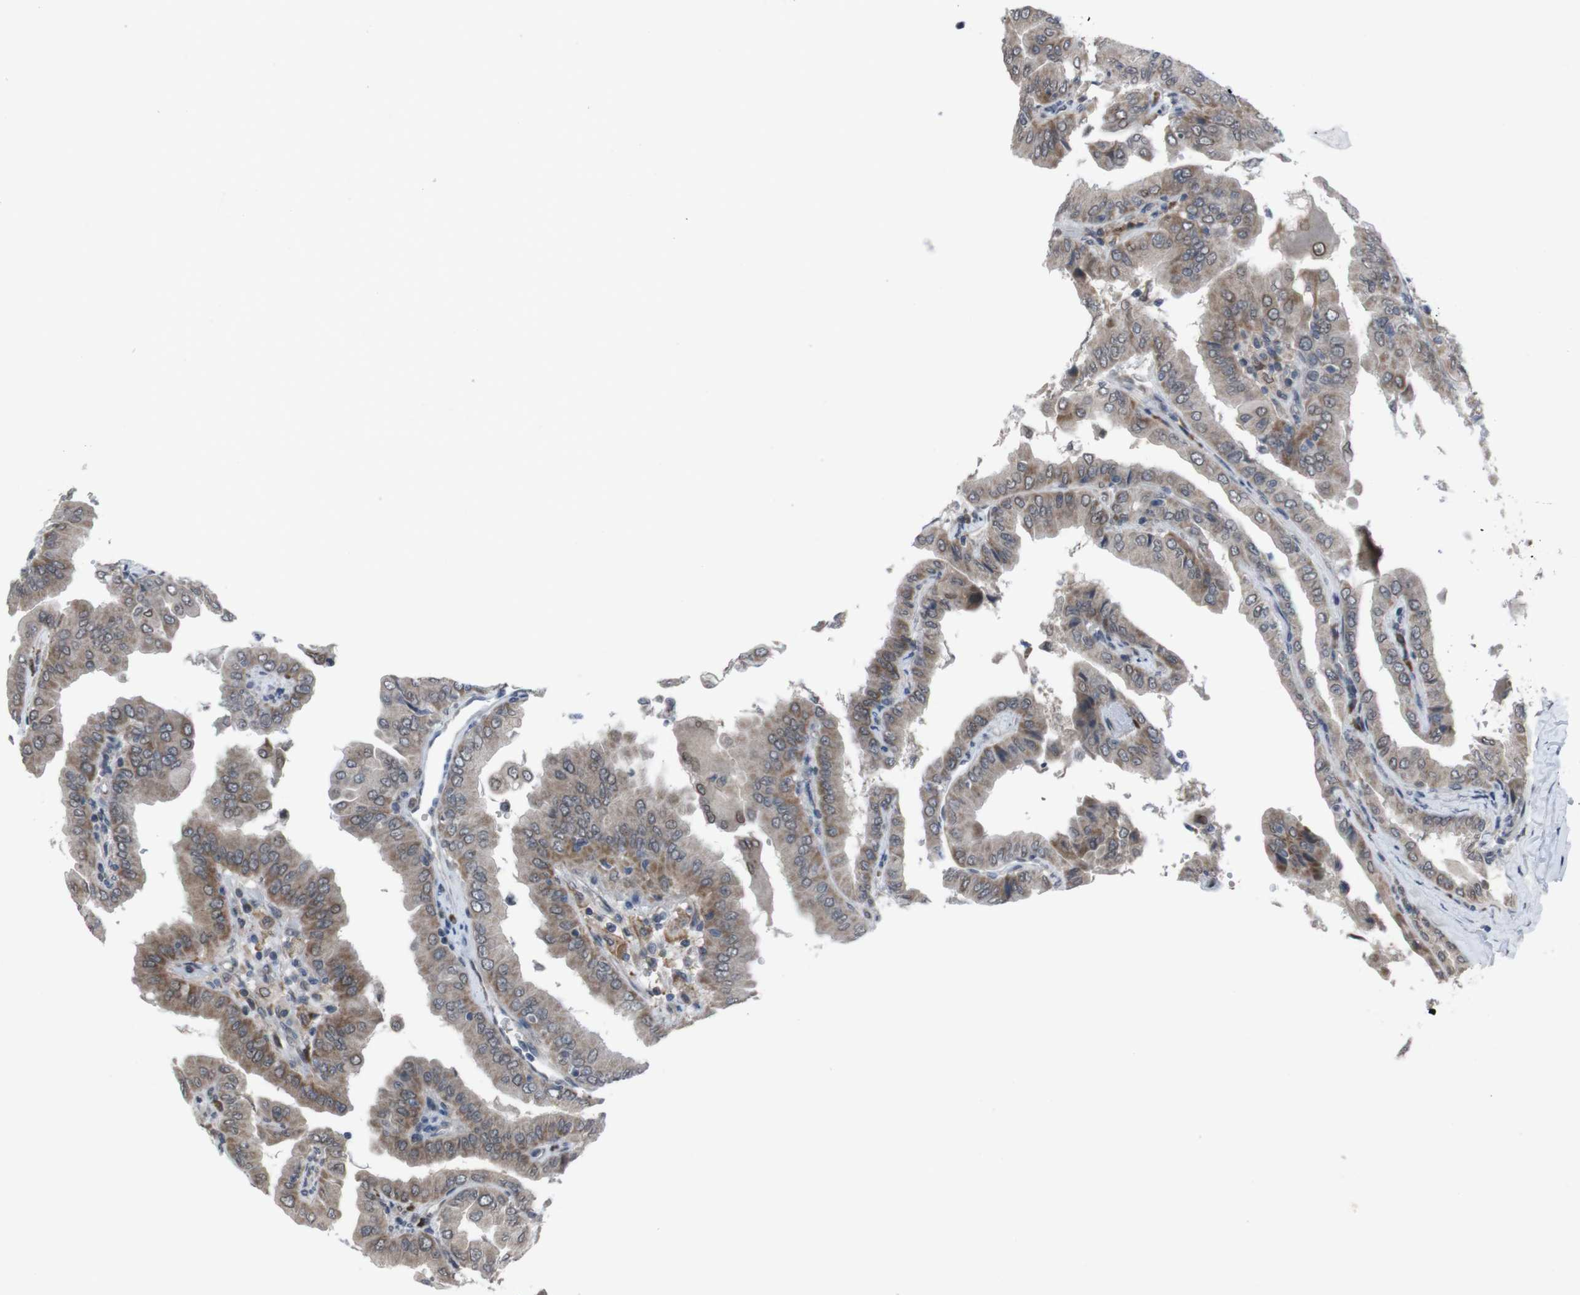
{"staining": {"intensity": "moderate", "quantity": "25%-75%", "location": "cytoplasmic/membranous"}, "tissue": "thyroid cancer", "cell_type": "Tumor cells", "image_type": "cancer", "snomed": [{"axis": "morphology", "description": "Papillary adenocarcinoma, NOS"}, {"axis": "topography", "description": "Thyroid gland"}], "caption": "Immunohistochemistry (IHC) image of thyroid papillary adenocarcinoma stained for a protein (brown), which shows medium levels of moderate cytoplasmic/membranous positivity in approximately 25%-75% of tumor cells.", "gene": "SS18L1", "patient": {"sex": "male", "age": 33}}